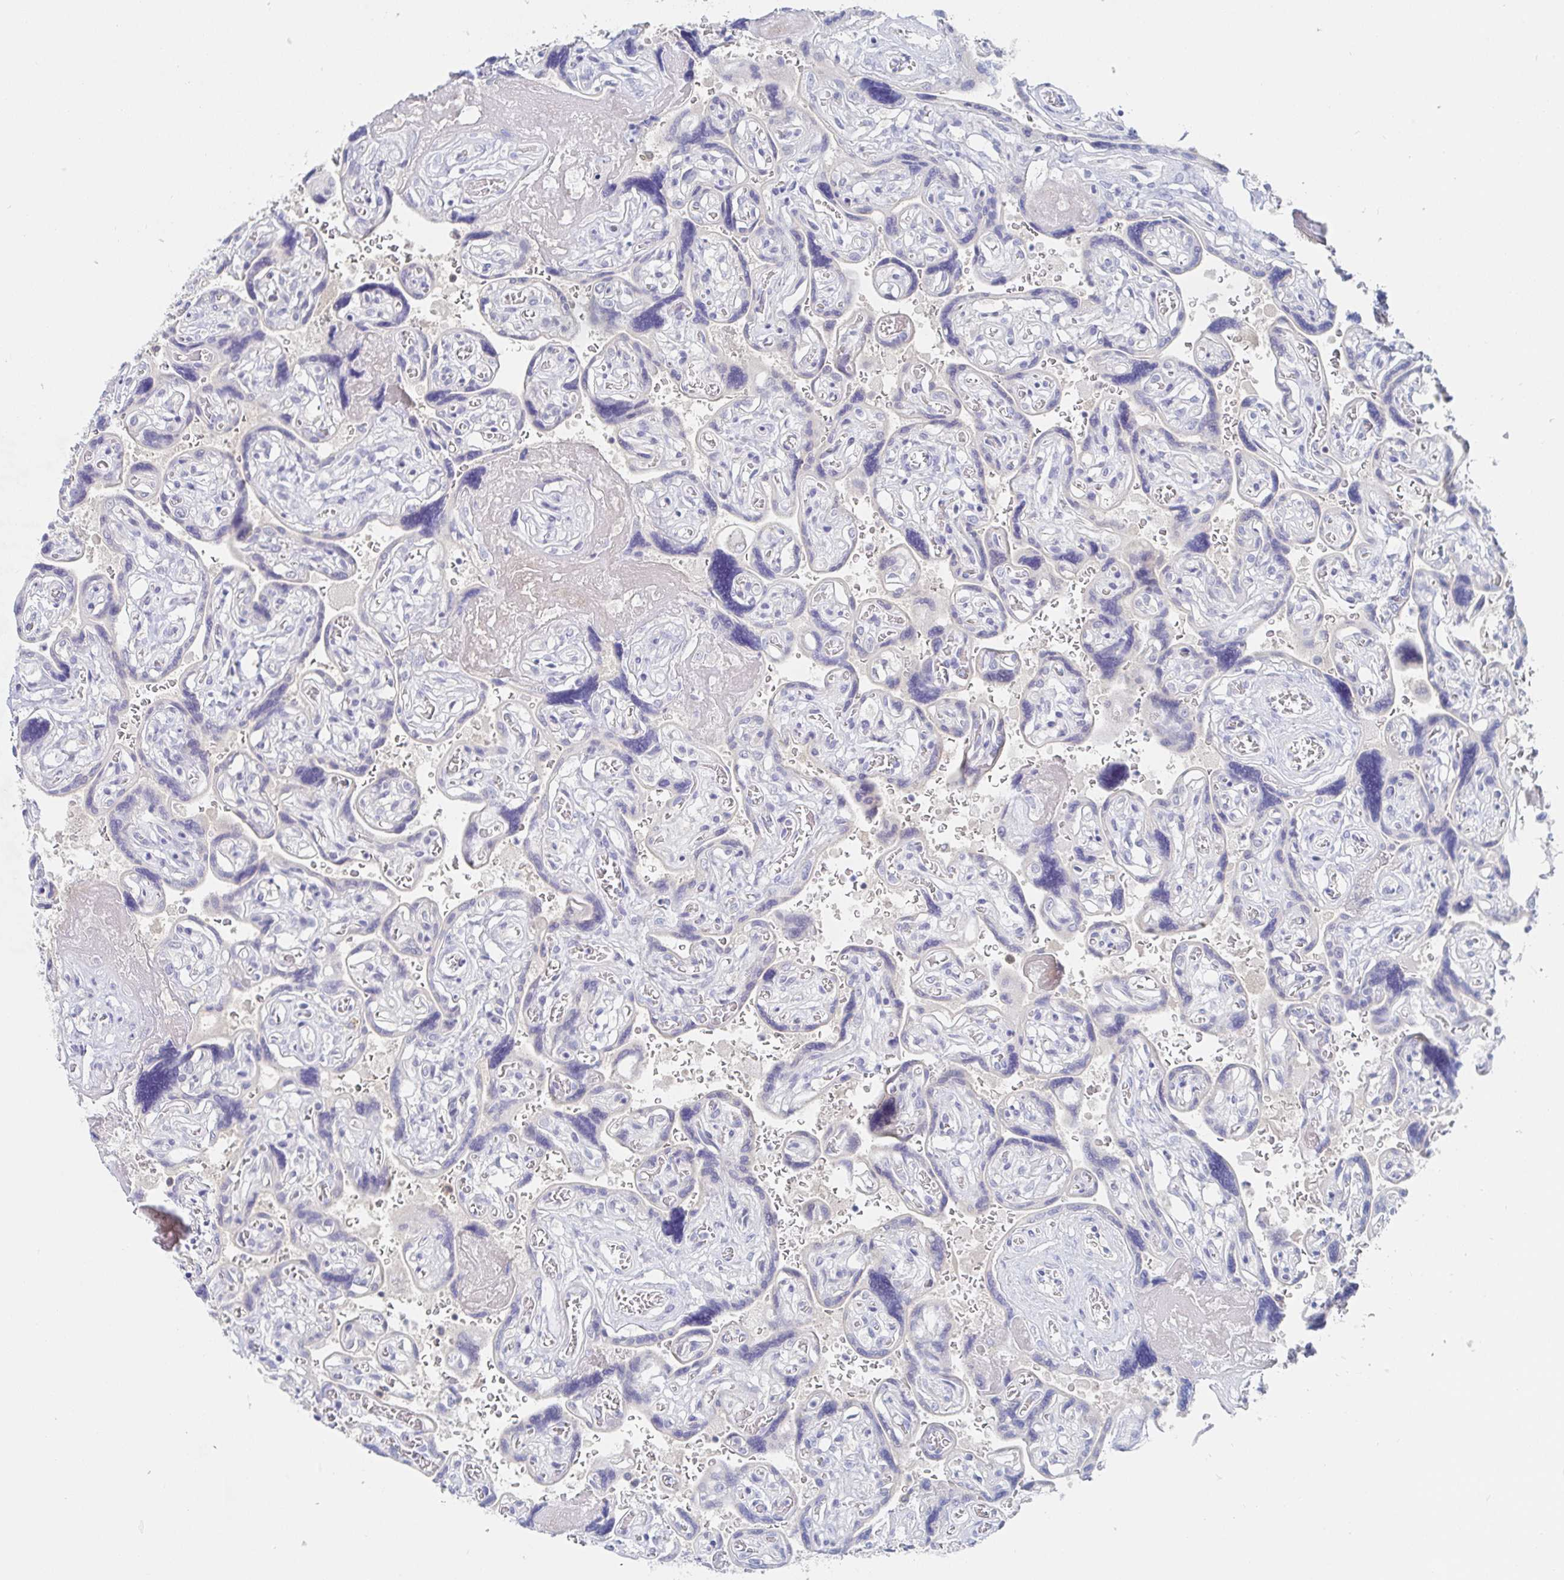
{"staining": {"intensity": "negative", "quantity": "none", "location": "none"}, "tissue": "placenta", "cell_type": "Decidual cells", "image_type": "normal", "snomed": [{"axis": "morphology", "description": "Normal tissue, NOS"}, {"axis": "topography", "description": "Placenta"}], "caption": "A high-resolution histopathology image shows IHC staining of unremarkable placenta, which exhibits no significant positivity in decidual cells.", "gene": "ZNF100", "patient": {"sex": "female", "age": 32}}